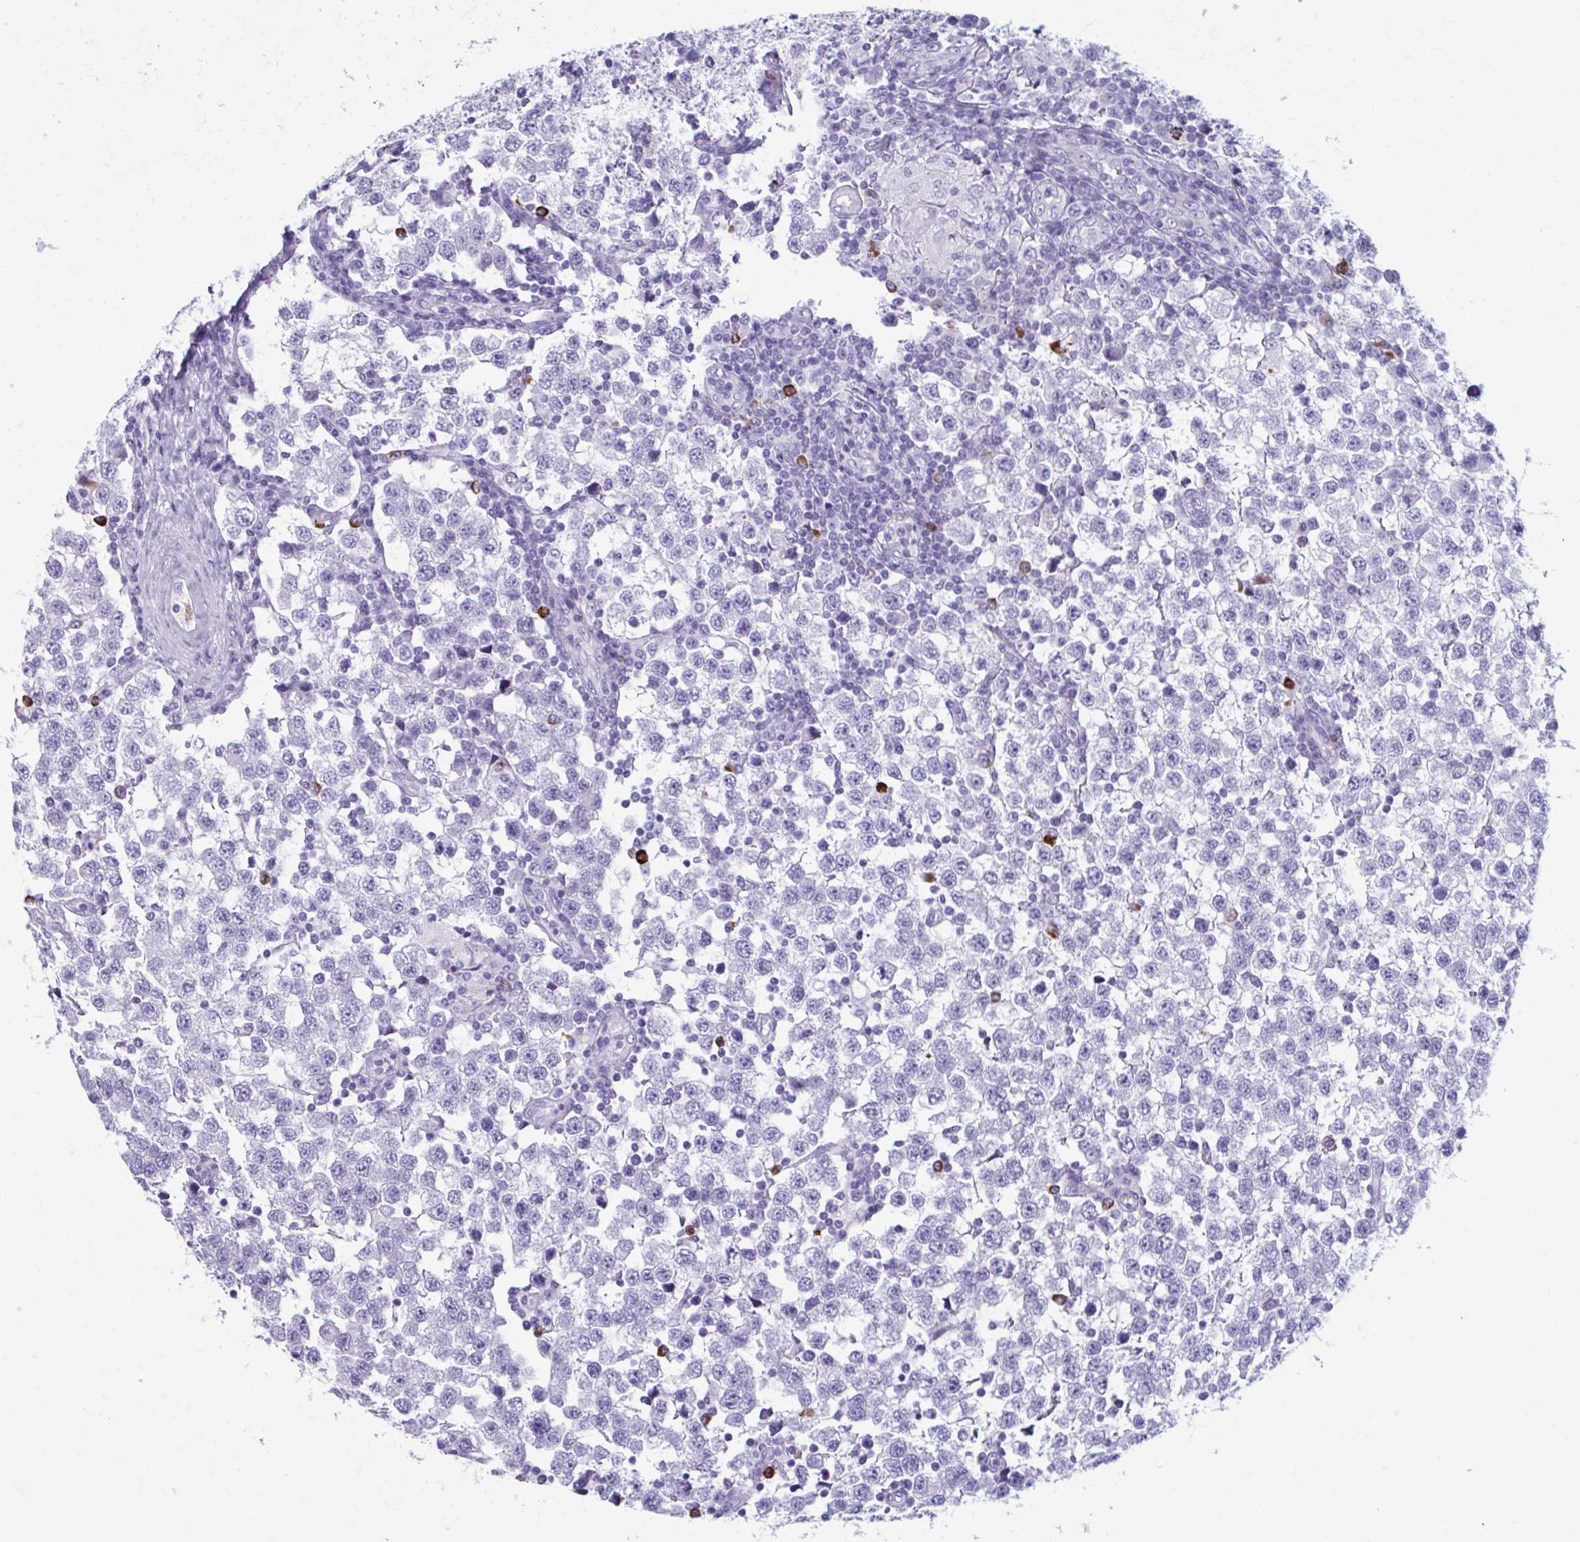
{"staining": {"intensity": "negative", "quantity": "none", "location": "none"}, "tissue": "testis cancer", "cell_type": "Tumor cells", "image_type": "cancer", "snomed": [{"axis": "morphology", "description": "Seminoma, NOS"}, {"axis": "topography", "description": "Testis"}], "caption": "Immunohistochemistry (IHC) image of neoplastic tissue: human testis cancer (seminoma) stained with DAB displays no significant protein positivity in tumor cells.", "gene": "C12orf71", "patient": {"sex": "male", "age": 34}}